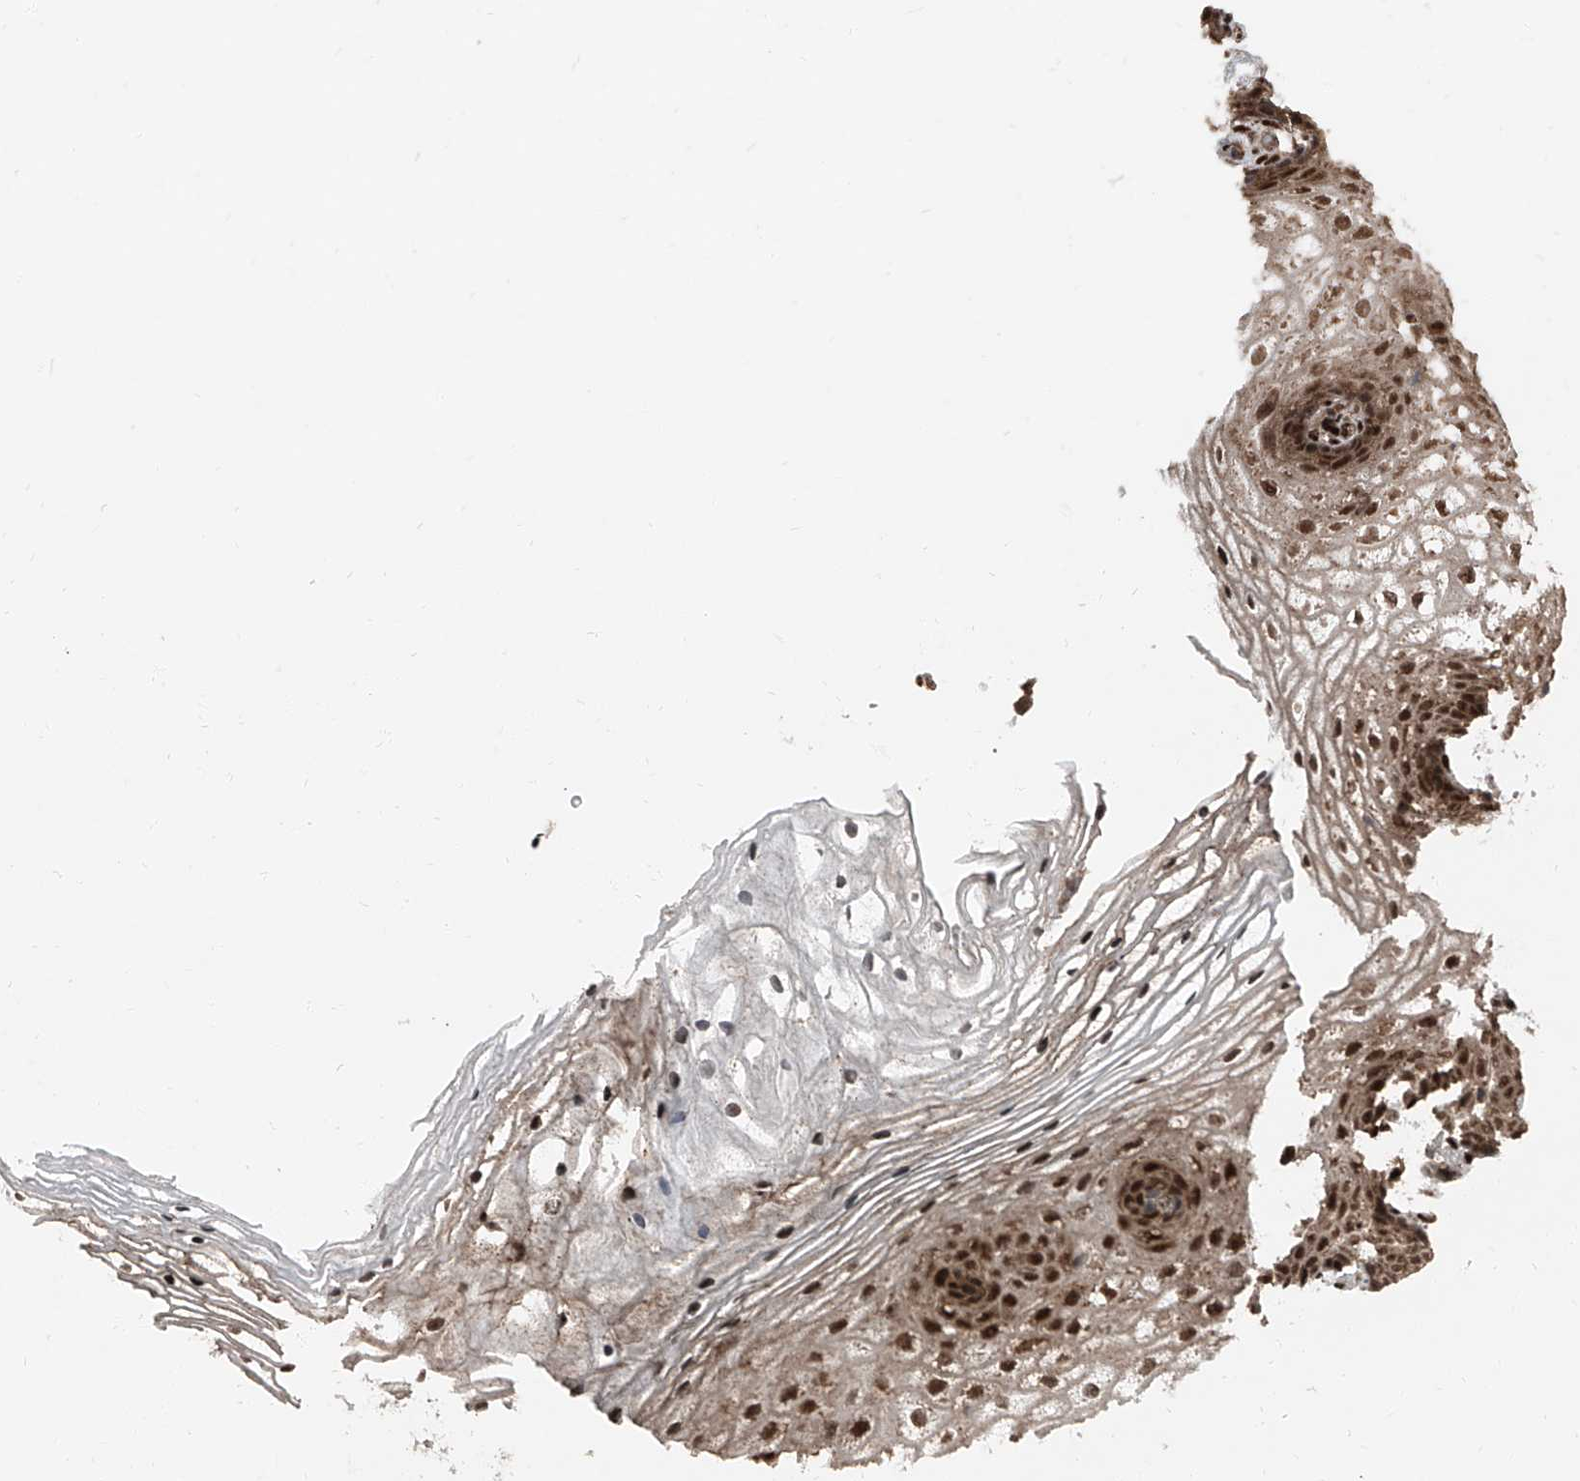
{"staining": {"intensity": "strong", "quantity": ">75%", "location": "nuclear"}, "tissue": "vagina", "cell_type": "Squamous epithelial cells", "image_type": "normal", "snomed": [{"axis": "morphology", "description": "Normal tissue, NOS"}, {"axis": "topography", "description": "Vagina"}], "caption": "Protein analysis of normal vagina displays strong nuclear expression in approximately >75% of squamous epithelial cells. Nuclei are stained in blue.", "gene": "FKBP5", "patient": {"sex": "female", "age": 60}}